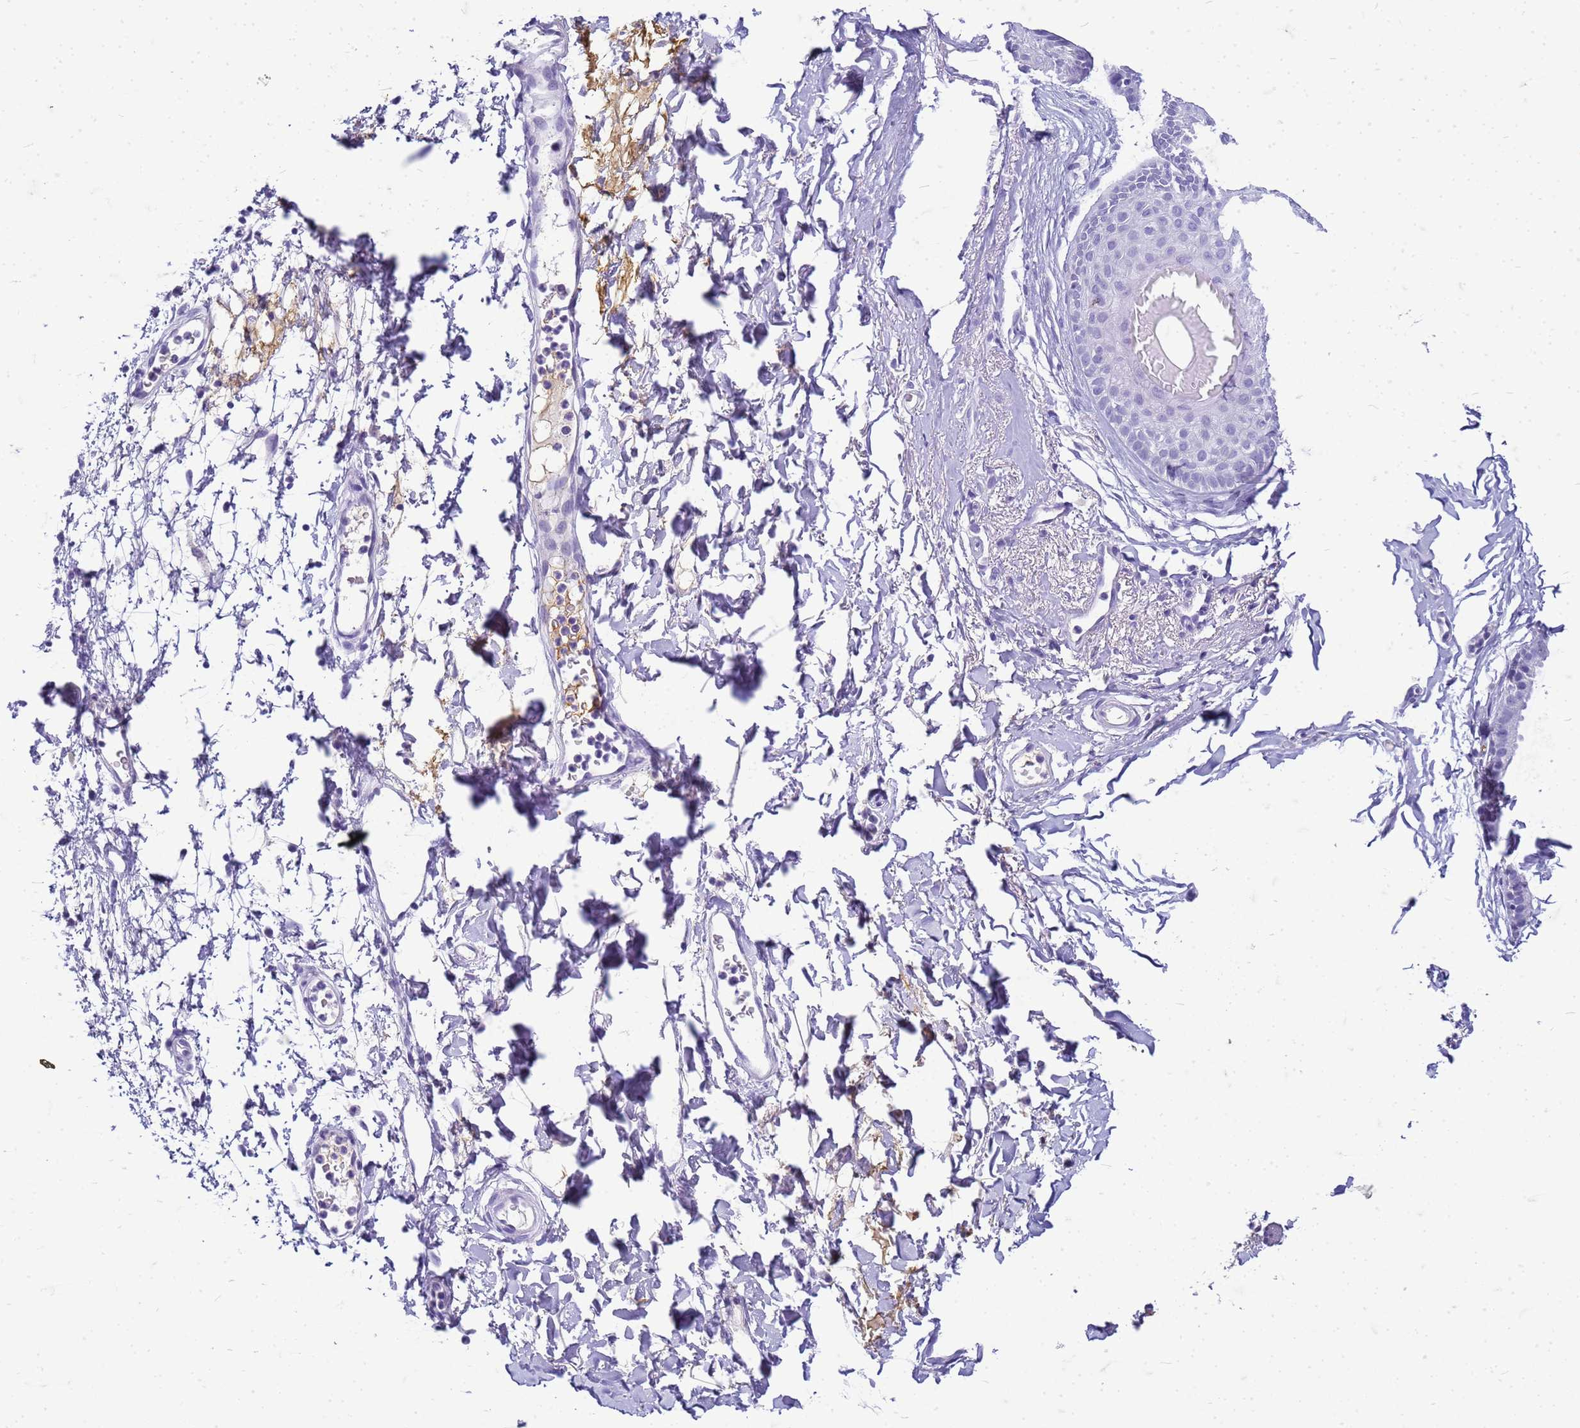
{"staining": {"intensity": "negative", "quantity": "none", "location": "none"}, "tissue": "skin", "cell_type": "Epidermal cells", "image_type": "normal", "snomed": [{"axis": "morphology", "description": "Normal tissue, NOS"}, {"axis": "topography", "description": "Vulva"}], "caption": "A photomicrograph of skin stained for a protein demonstrates no brown staining in epidermal cells.", "gene": "CFAP100", "patient": {"sex": "female", "age": 68}}